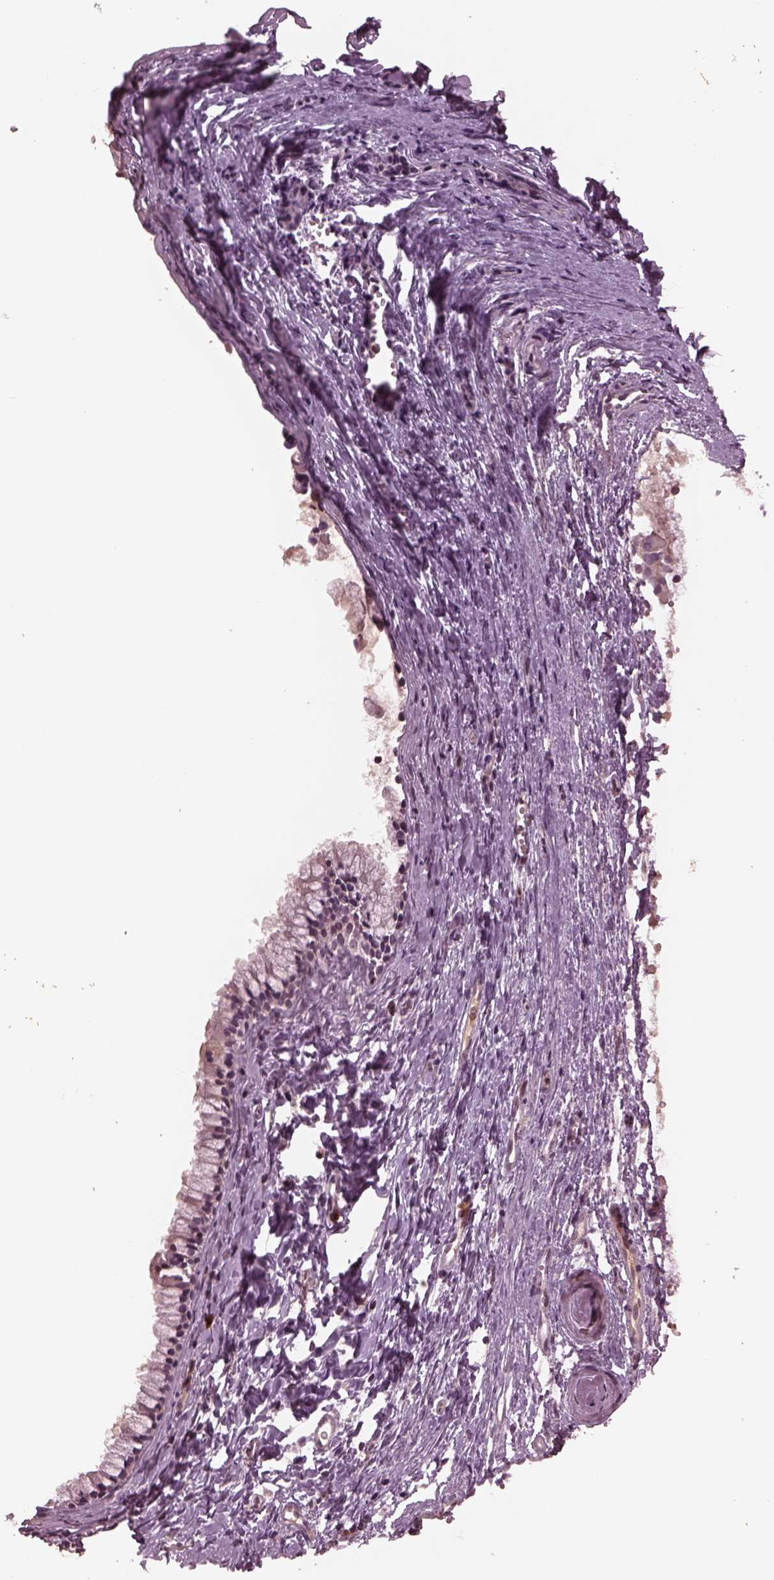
{"staining": {"intensity": "negative", "quantity": "none", "location": "none"}, "tissue": "nasopharynx", "cell_type": "Respiratory epithelial cells", "image_type": "normal", "snomed": [{"axis": "morphology", "description": "Normal tissue, NOS"}, {"axis": "topography", "description": "Nasopharynx"}], "caption": "High magnification brightfield microscopy of unremarkable nasopharynx stained with DAB (brown) and counterstained with hematoxylin (blue): respiratory epithelial cells show no significant positivity. (DAB immunohistochemistry (IHC) visualized using brightfield microscopy, high magnification).", "gene": "PTX4", "patient": {"sex": "male", "age": 83}}